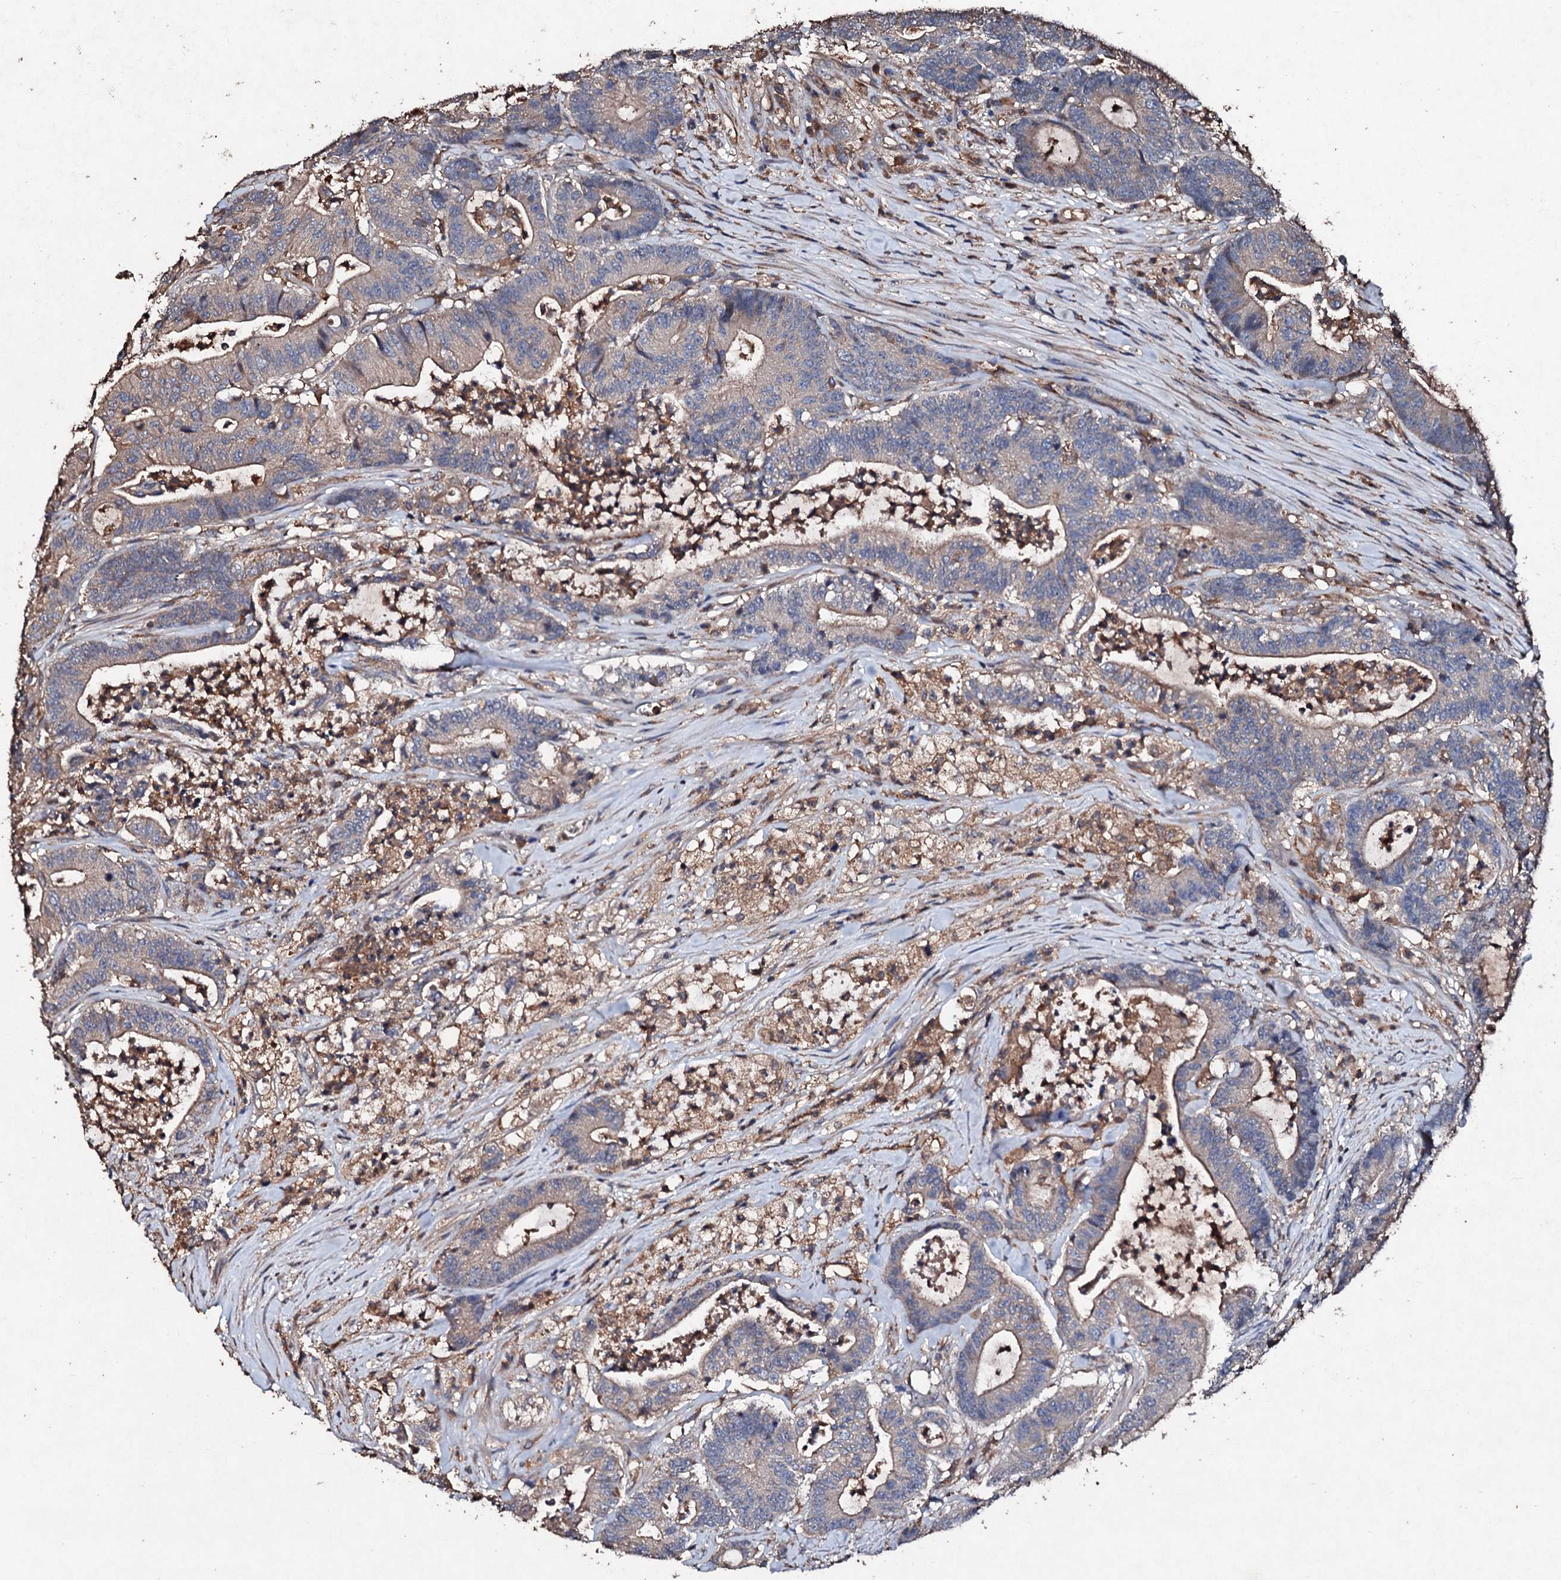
{"staining": {"intensity": "weak", "quantity": "25%-75%", "location": "cytoplasmic/membranous"}, "tissue": "colorectal cancer", "cell_type": "Tumor cells", "image_type": "cancer", "snomed": [{"axis": "morphology", "description": "Adenocarcinoma, NOS"}, {"axis": "topography", "description": "Colon"}], "caption": "Immunohistochemistry (IHC) (DAB) staining of human colorectal cancer (adenocarcinoma) displays weak cytoplasmic/membranous protein positivity in approximately 25%-75% of tumor cells. Ihc stains the protein of interest in brown and the nuclei are stained blue.", "gene": "KERA", "patient": {"sex": "female", "age": 84}}